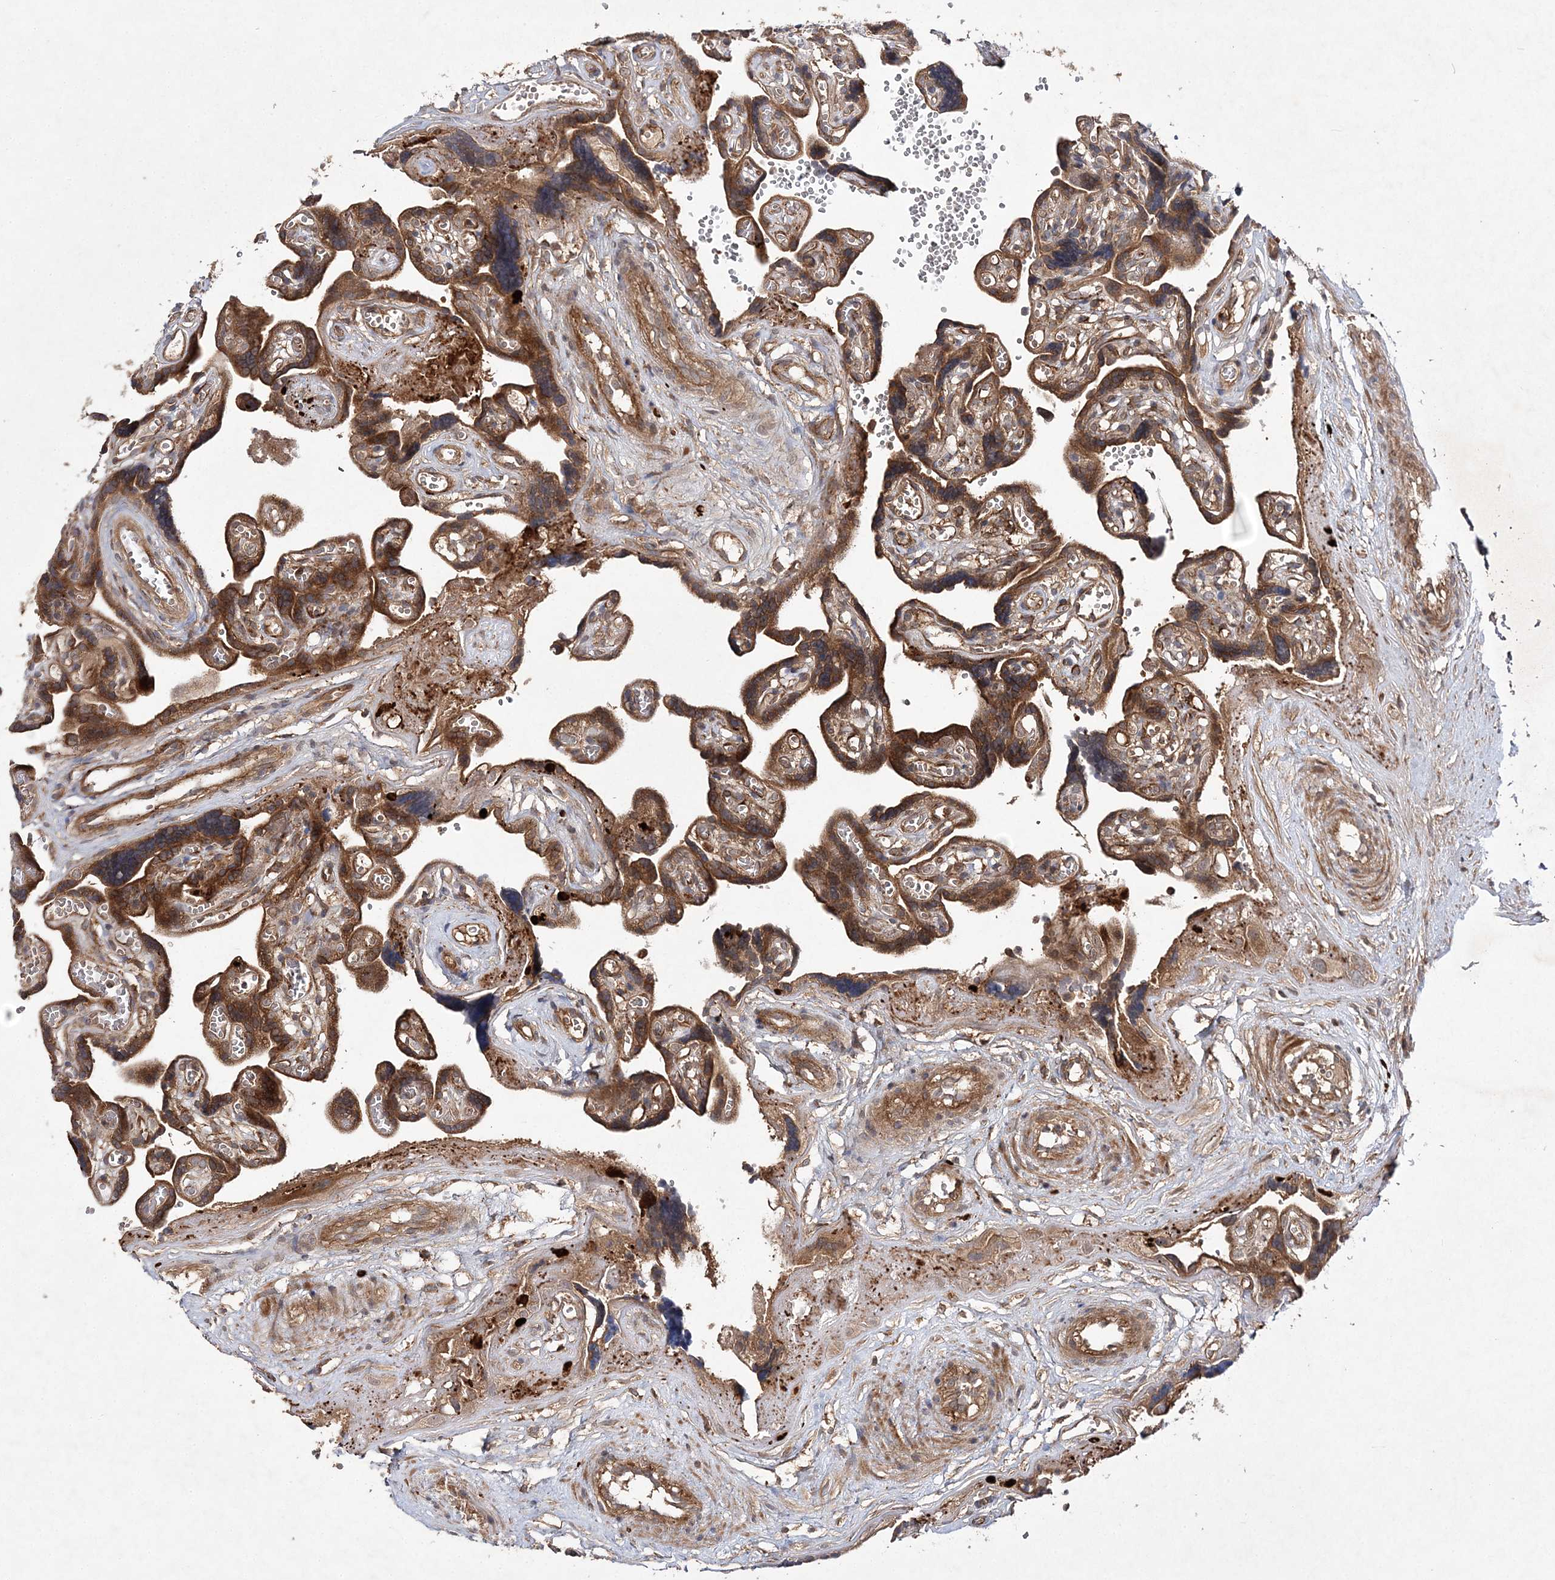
{"staining": {"intensity": "strong", "quantity": ">75%", "location": "cytoplasmic/membranous"}, "tissue": "placenta", "cell_type": "Trophoblastic cells", "image_type": "normal", "snomed": [{"axis": "morphology", "description": "Normal tissue, NOS"}, {"axis": "topography", "description": "Placenta"}], "caption": "Strong cytoplasmic/membranous protein positivity is appreciated in about >75% of trophoblastic cells in placenta.", "gene": "TMEM9B", "patient": {"sex": "female", "age": 30}}